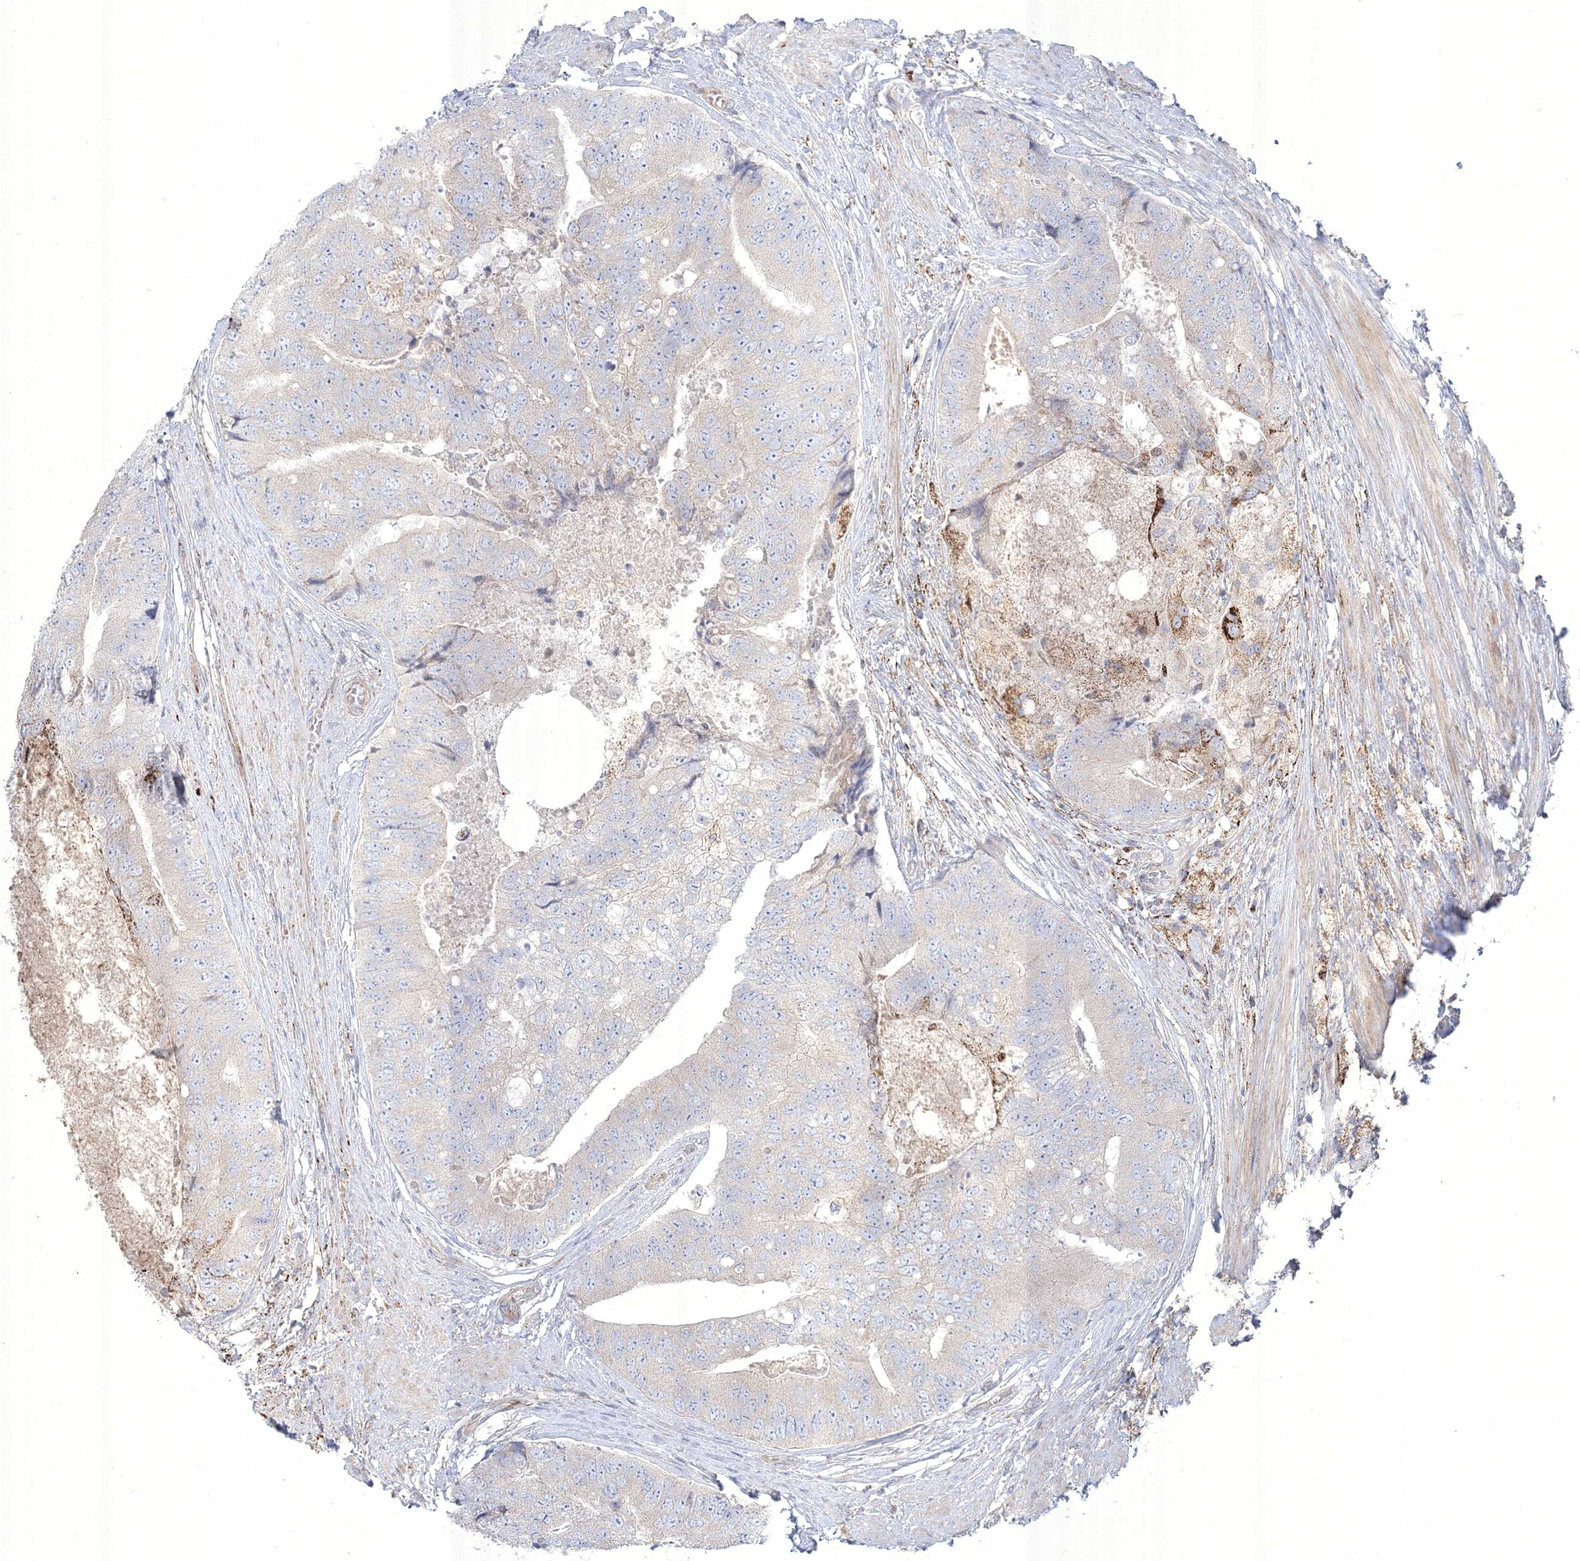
{"staining": {"intensity": "negative", "quantity": "none", "location": "none"}, "tissue": "prostate cancer", "cell_type": "Tumor cells", "image_type": "cancer", "snomed": [{"axis": "morphology", "description": "Adenocarcinoma, High grade"}, {"axis": "topography", "description": "Prostate"}], "caption": "DAB immunohistochemical staining of high-grade adenocarcinoma (prostate) displays no significant positivity in tumor cells. The staining is performed using DAB (3,3'-diaminobenzidine) brown chromogen with nuclei counter-stained in using hematoxylin.", "gene": "WDR49", "patient": {"sex": "male", "age": 70}}